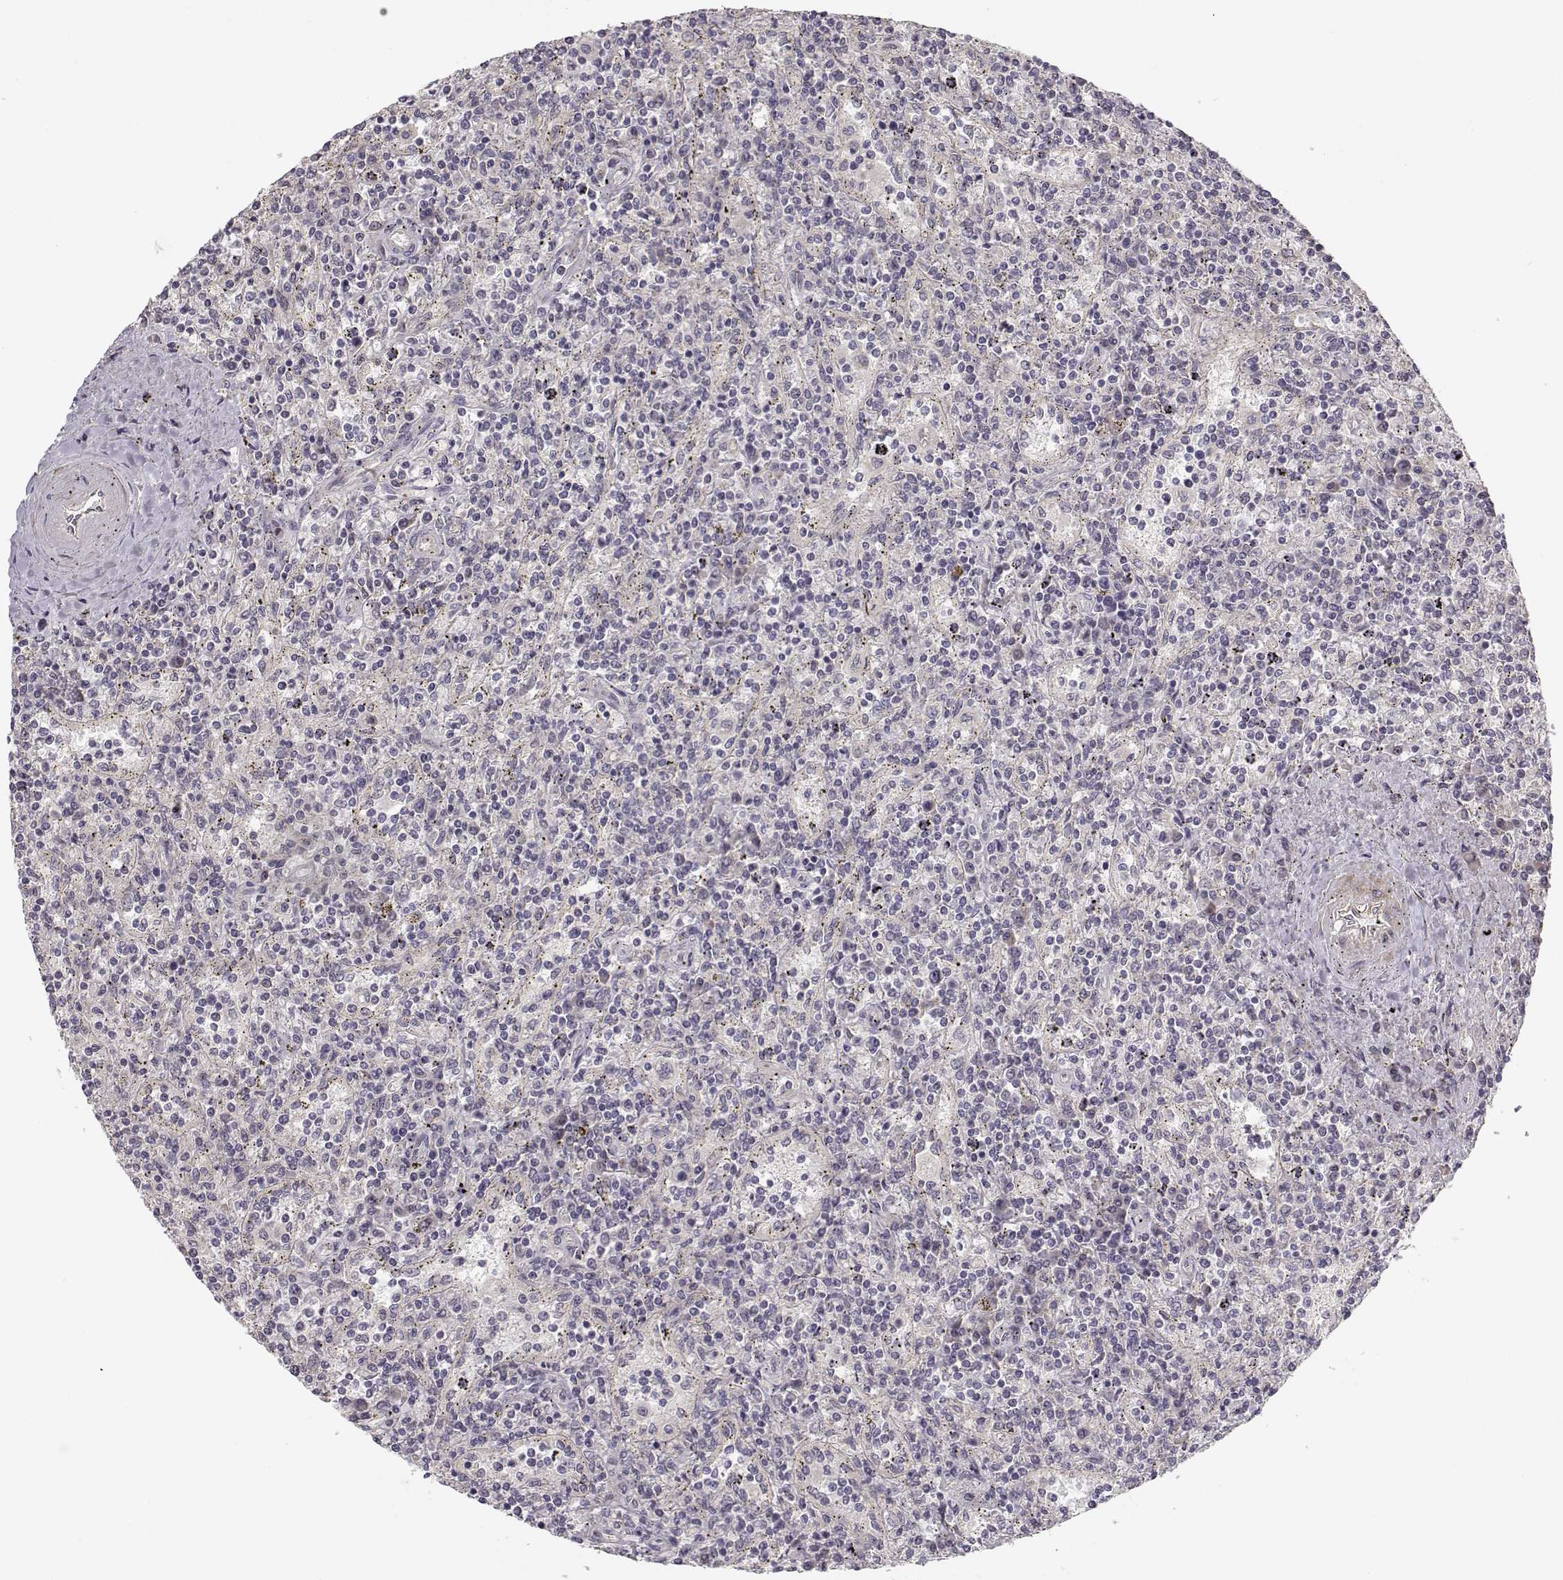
{"staining": {"intensity": "negative", "quantity": "none", "location": "none"}, "tissue": "lymphoma", "cell_type": "Tumor cells", "image_type": "cancer", "snomed": [{"axis": "morphology", "description": "Malignant lymphoma, non-Hodgkin's type, Low grade"}, {"axis": "topography", "description": "Spleen"}], "caption": "Immunohistochemistry histopathology image of neoplastic tissue: malignant lymphoma, non-Hodgkin's type (low-grade) stained with DAB (3,3'-diaminobenzidine) reveals no significant protein staining in tumor cells. The staining is performed using DAB (3,3'-diaminobenzidine) brown chromogen with nuclei counter-stained in using hematoxylin.", "gene": "MED12L", "patient": {"sex": "male", "age": 62}}